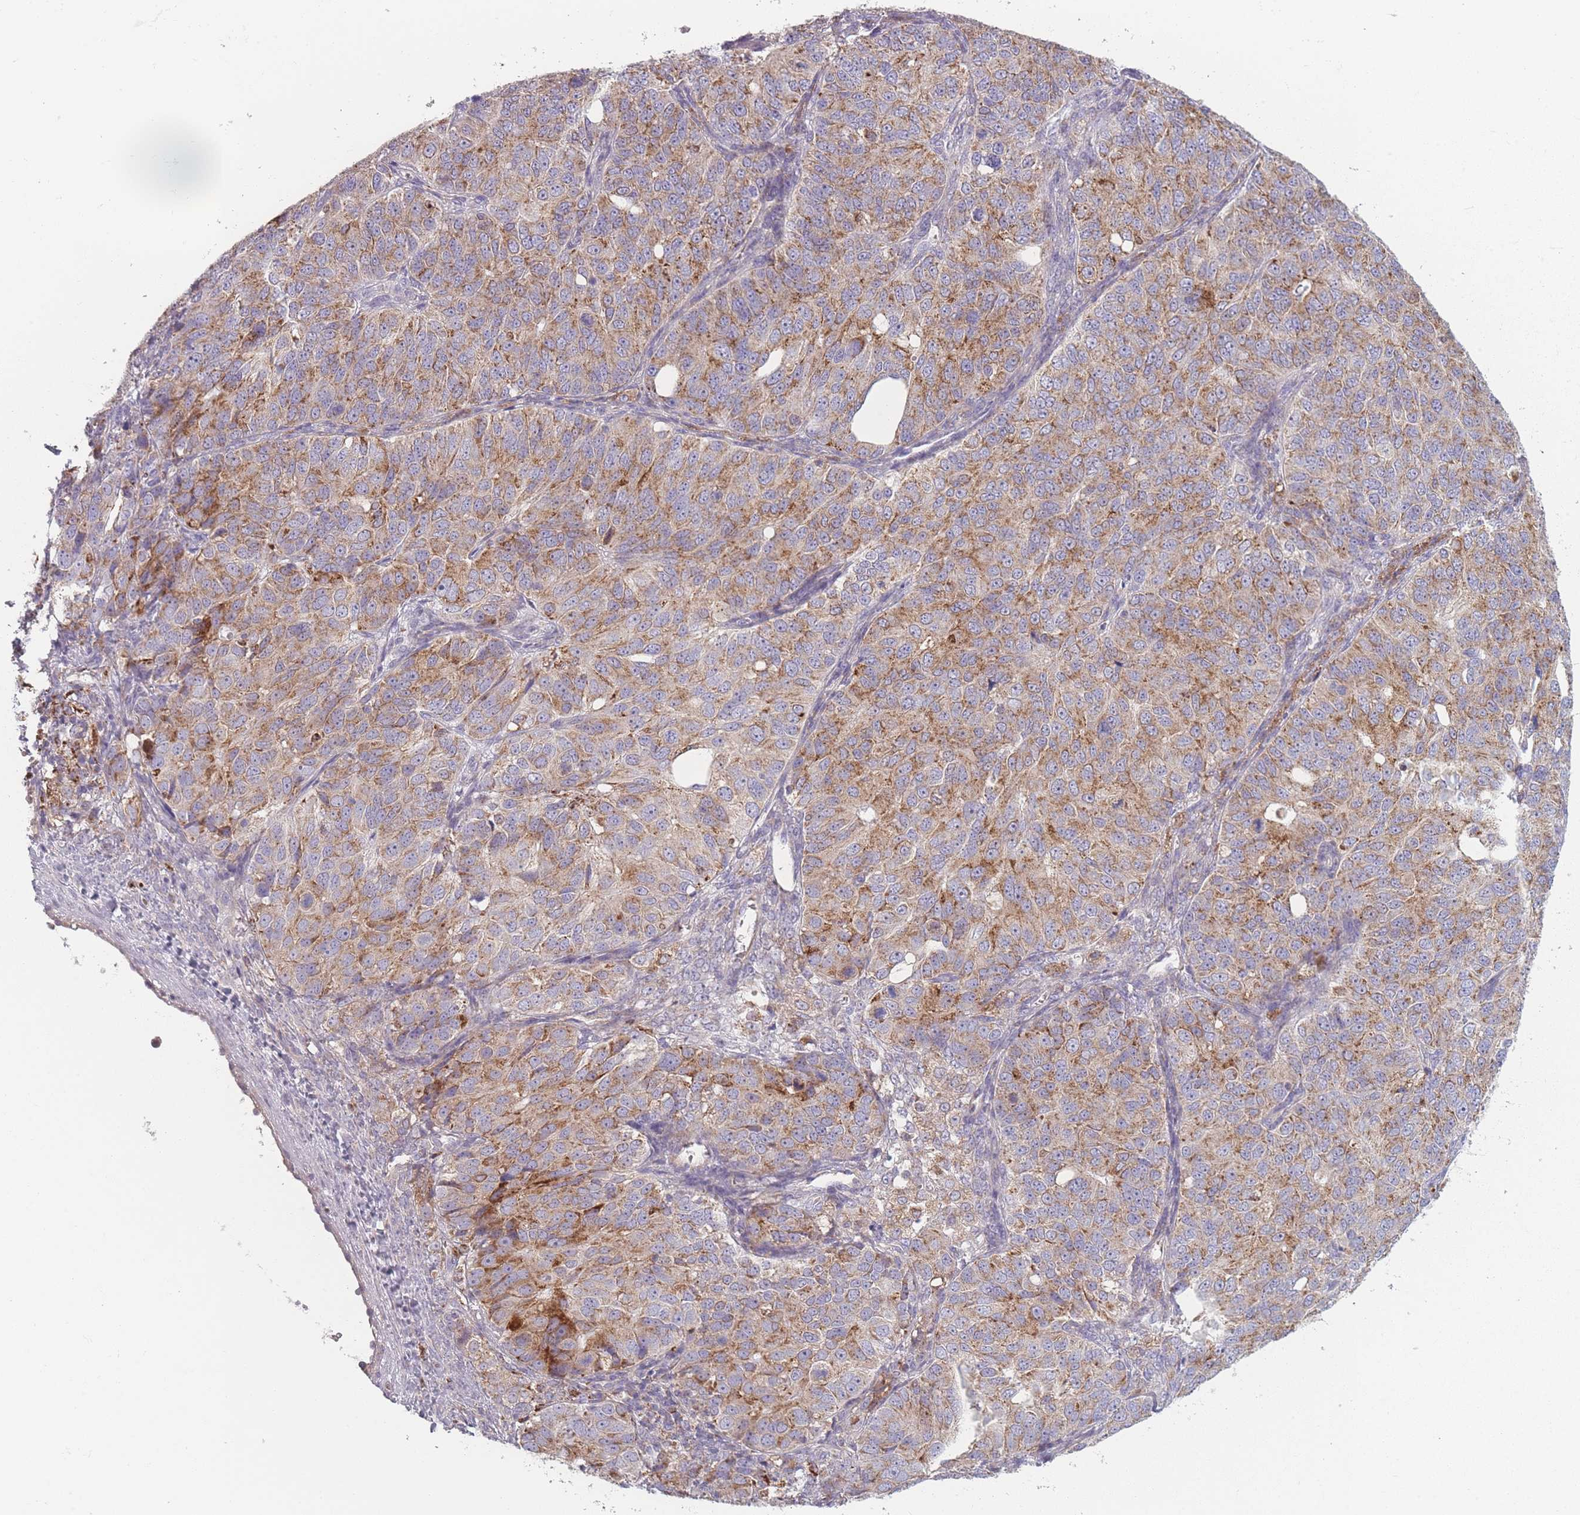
{"staining": {"intensity": "moderate", "quantity": ">75%", "location": "cytoplasmic/membranous"}, "tissue": "ovarian cancer", "cell_type": "Tumor cells", "image_type": "cancer", "snomed": [{"axis": "morphology", "description": "Carcinoma, endometroid"}, {"axis": "topography", "description": "Ovary"}], "caption": "IHC of human ovarian cancer (endometroid carcinoma) demonstrates medium levels of moderate cytoplasmic/membranous expression in approximately >75% of tumor cells. The protein is shown in brown color, while the nuclei are stained blue.", "gene": "PEX11B", "patient": {"sex": "female", "age": 51}}